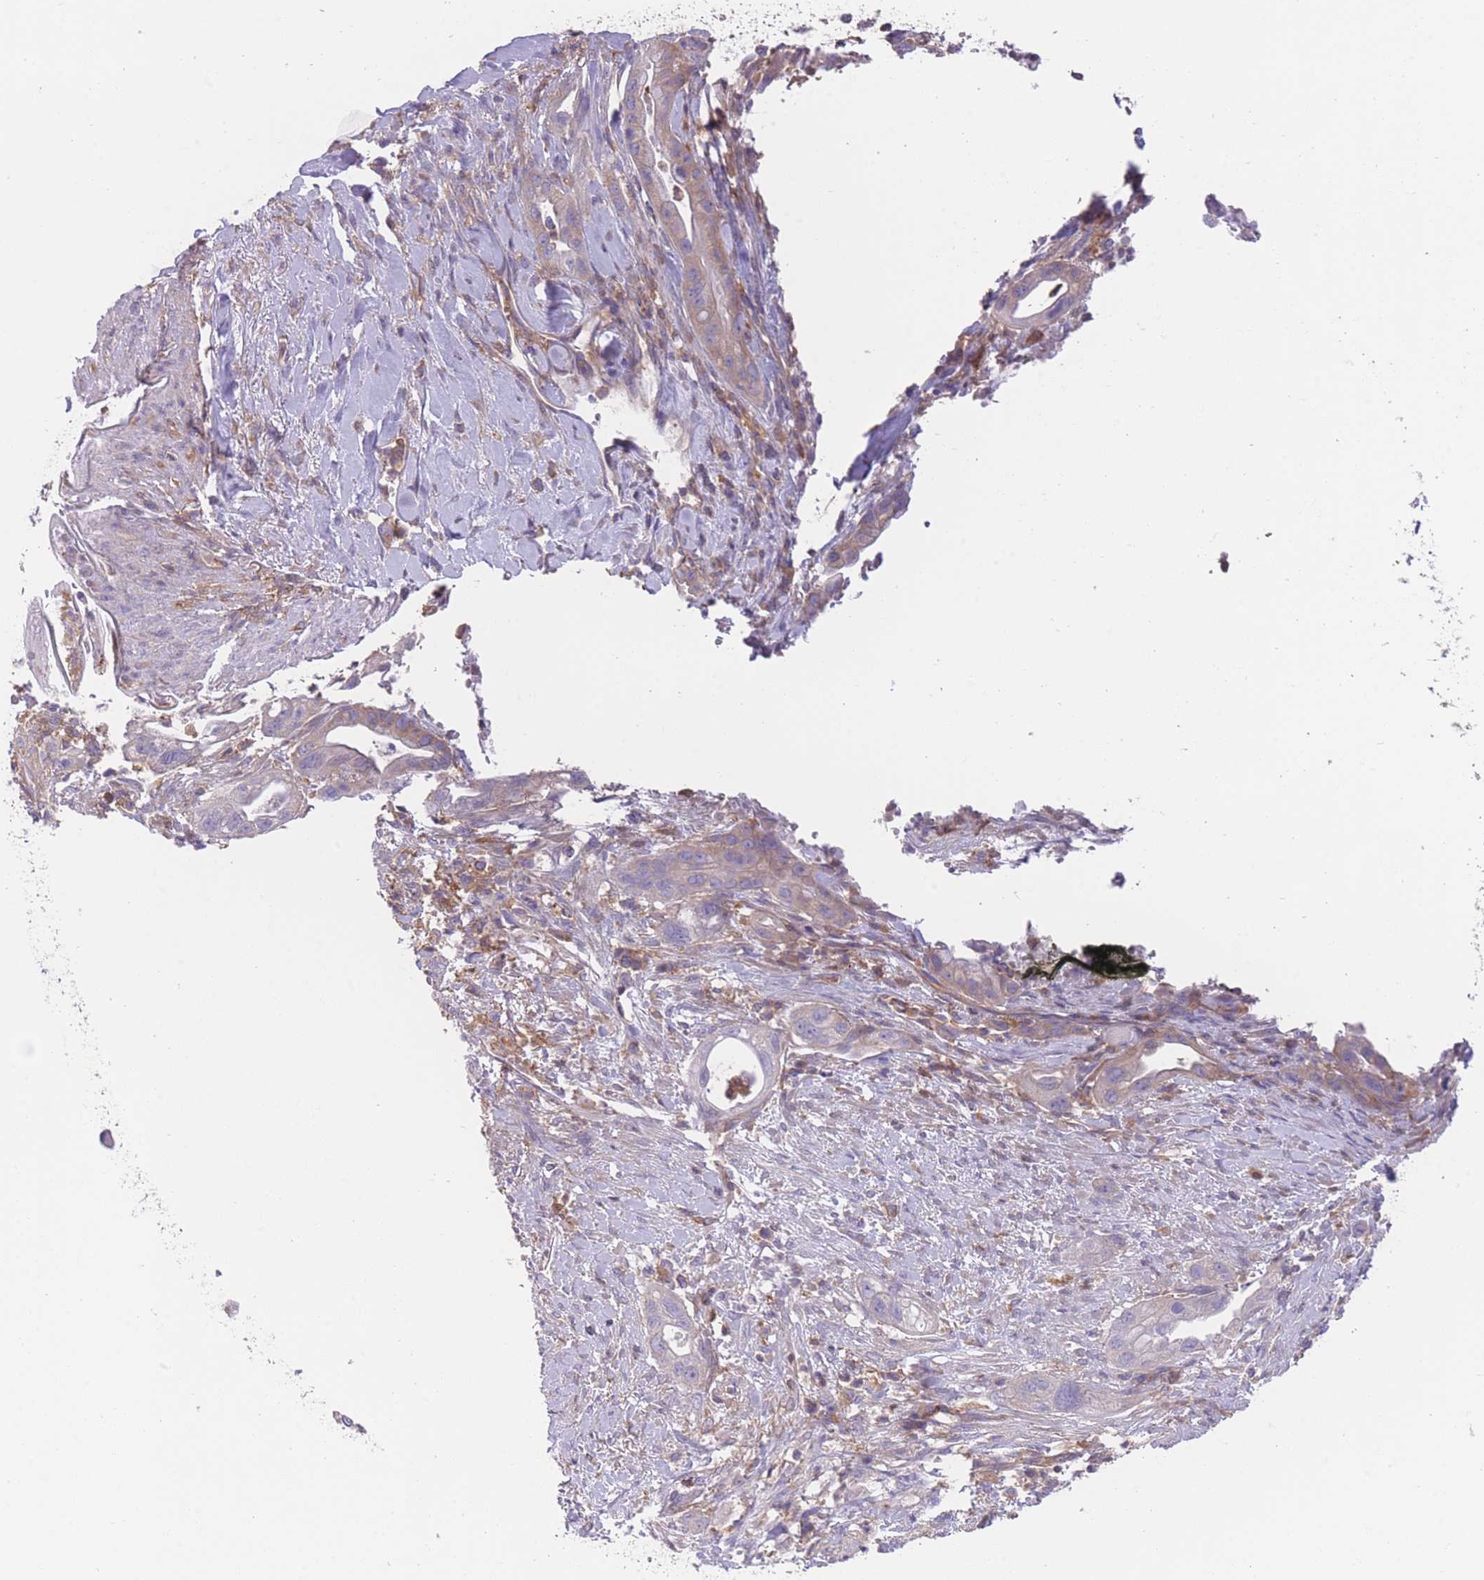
{"staining": {"intensity": "negative", "quantity": "none", "location": "none"}, "tissue": "pancreatic cancer", "cell_type": "Tumor cells", "image_type": "cancer", "snomed": [{"axis": "morphology", "description": "Adenocarcinoma, NOS"}, {"axis": "topography", "description": "Pancreas"}], "caption": "DAB immunohistochemical staining of human pancreatic adenocarcinoma exhibits no significant staining in tumor cells.", "gene": "PRKAR1A", "patient": {"sex": "male", "age": 44}}